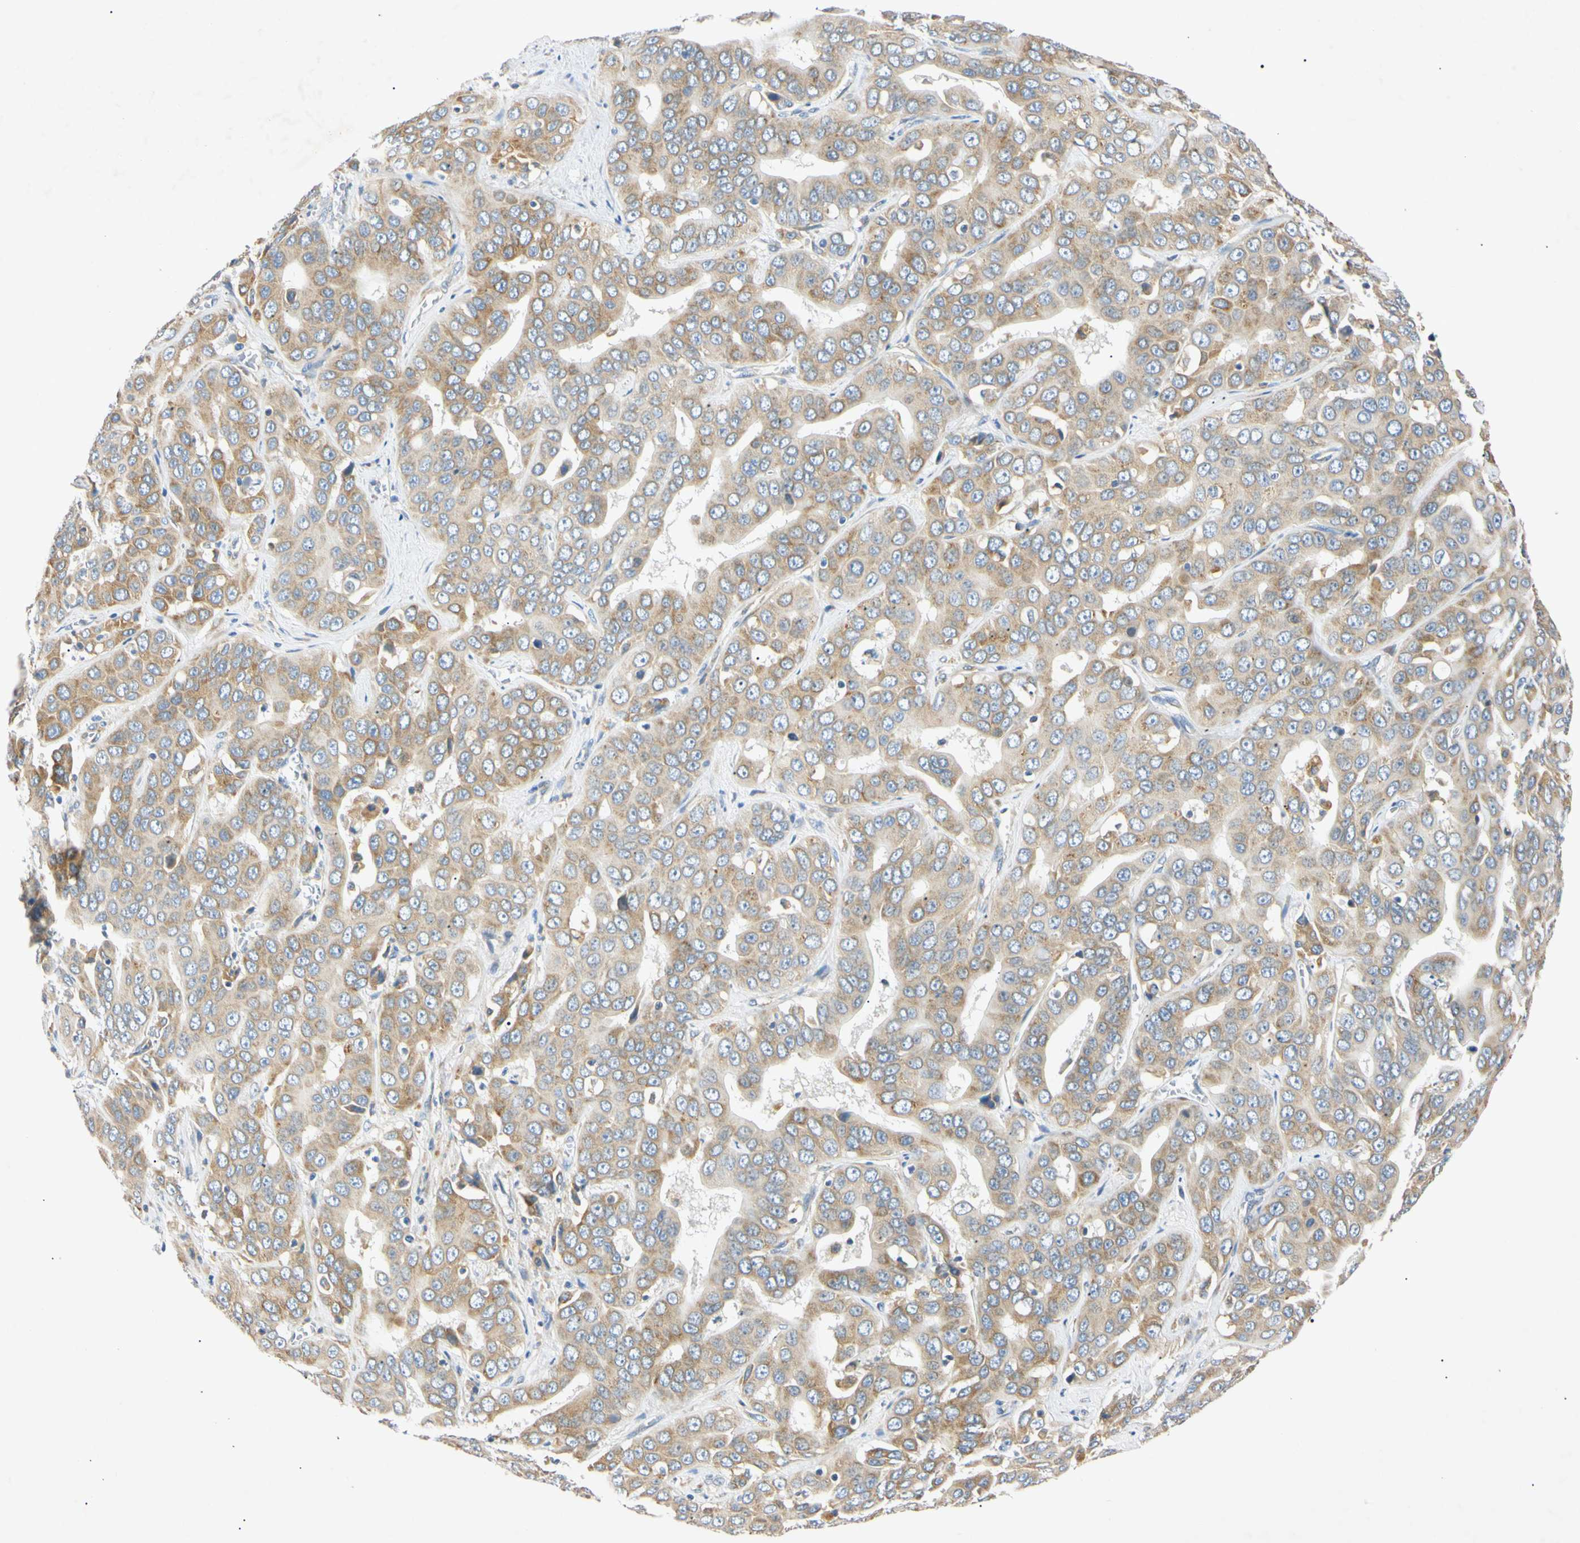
{"staining": {"intensity": "weak", "quantity": ">75%", "location": "cytoplasmic/membranous"}, "tissue": "liver cancer", "cell_type": "Tumor cells", "image_type": "cancer", "snomed": [{"axis": "morphology", "description": "Cholangiocarcinoma"}, {"axis": "topography", "description": "Liver"}], "caption": "Protein staining of liver cancer (cholangiocarcinoma) tissue demonstrates weak cytoplasmic/membranous staining in about >75% of tumor cells.", "gene": "DNAJB12", "patient": {"sex": "female", "age": 52}}